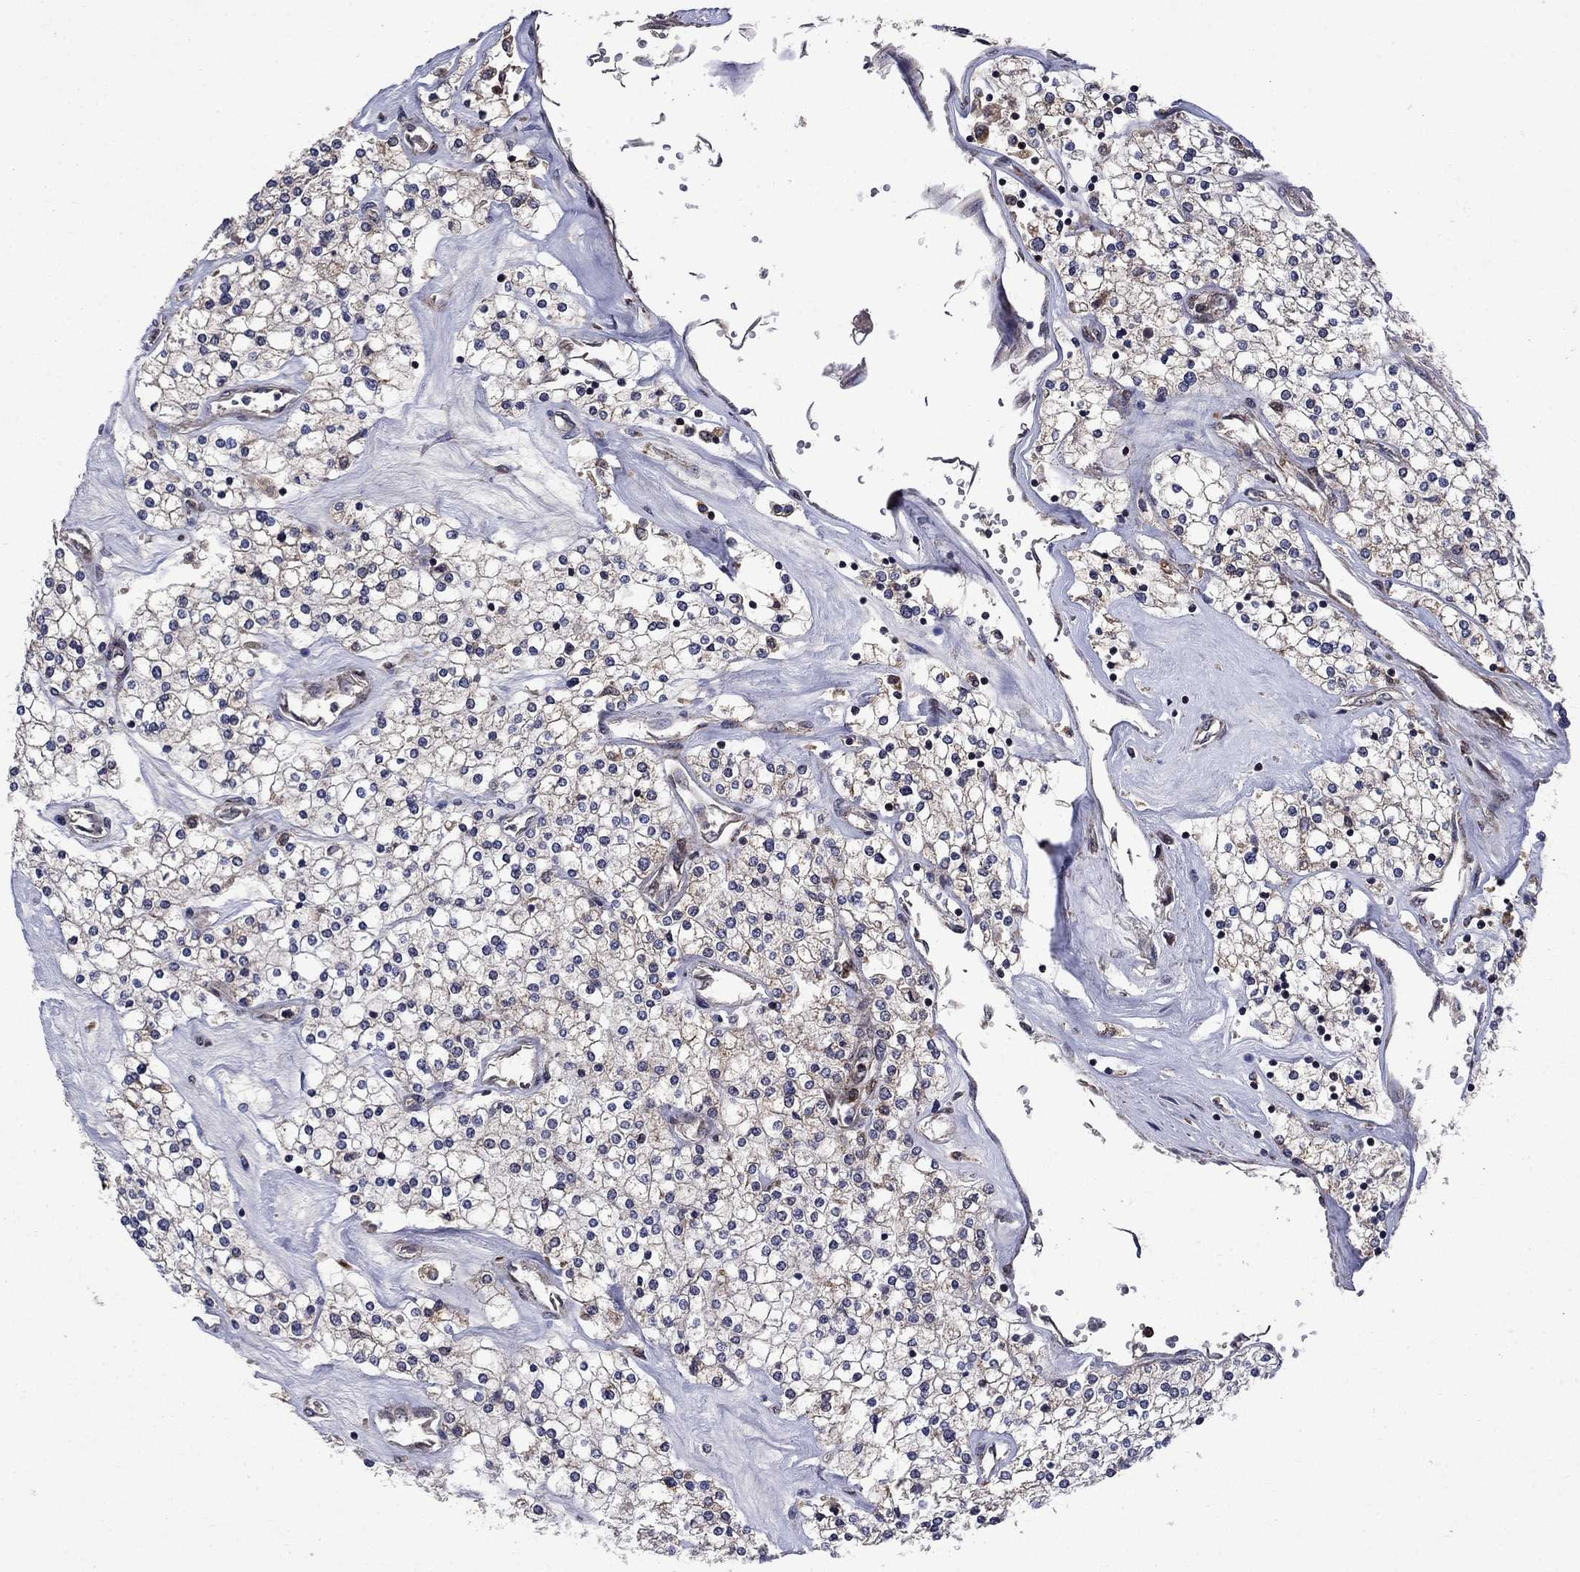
{"staining": {"intensity": "weak", "quantity": "25%-75%", "location": "cytoplasmic/membranous"}, "tissue": "renal cancer", "cell_type": "Tumor cells", "image_type": "cancer", "snomed": [{"axis": "morphology", "description": "Adenocarcinoma, NOS"}, {"axis": "topography", "description": "Kidney"}], "caption": "Renal cancer (adenocarcinoma) tissue reveals weak cytoplasmic/membranous positivity in about 25%-75% of tumor cells, visualized by immunohistochemistry. The staining was performed using DAB to visualize the protein expression in brown, while the nuclei were stained in blue with hematoxylin (Magnification: 20x).", "gene": "AGTPBP1", "patient": {"sex": "male", "age": 80}}